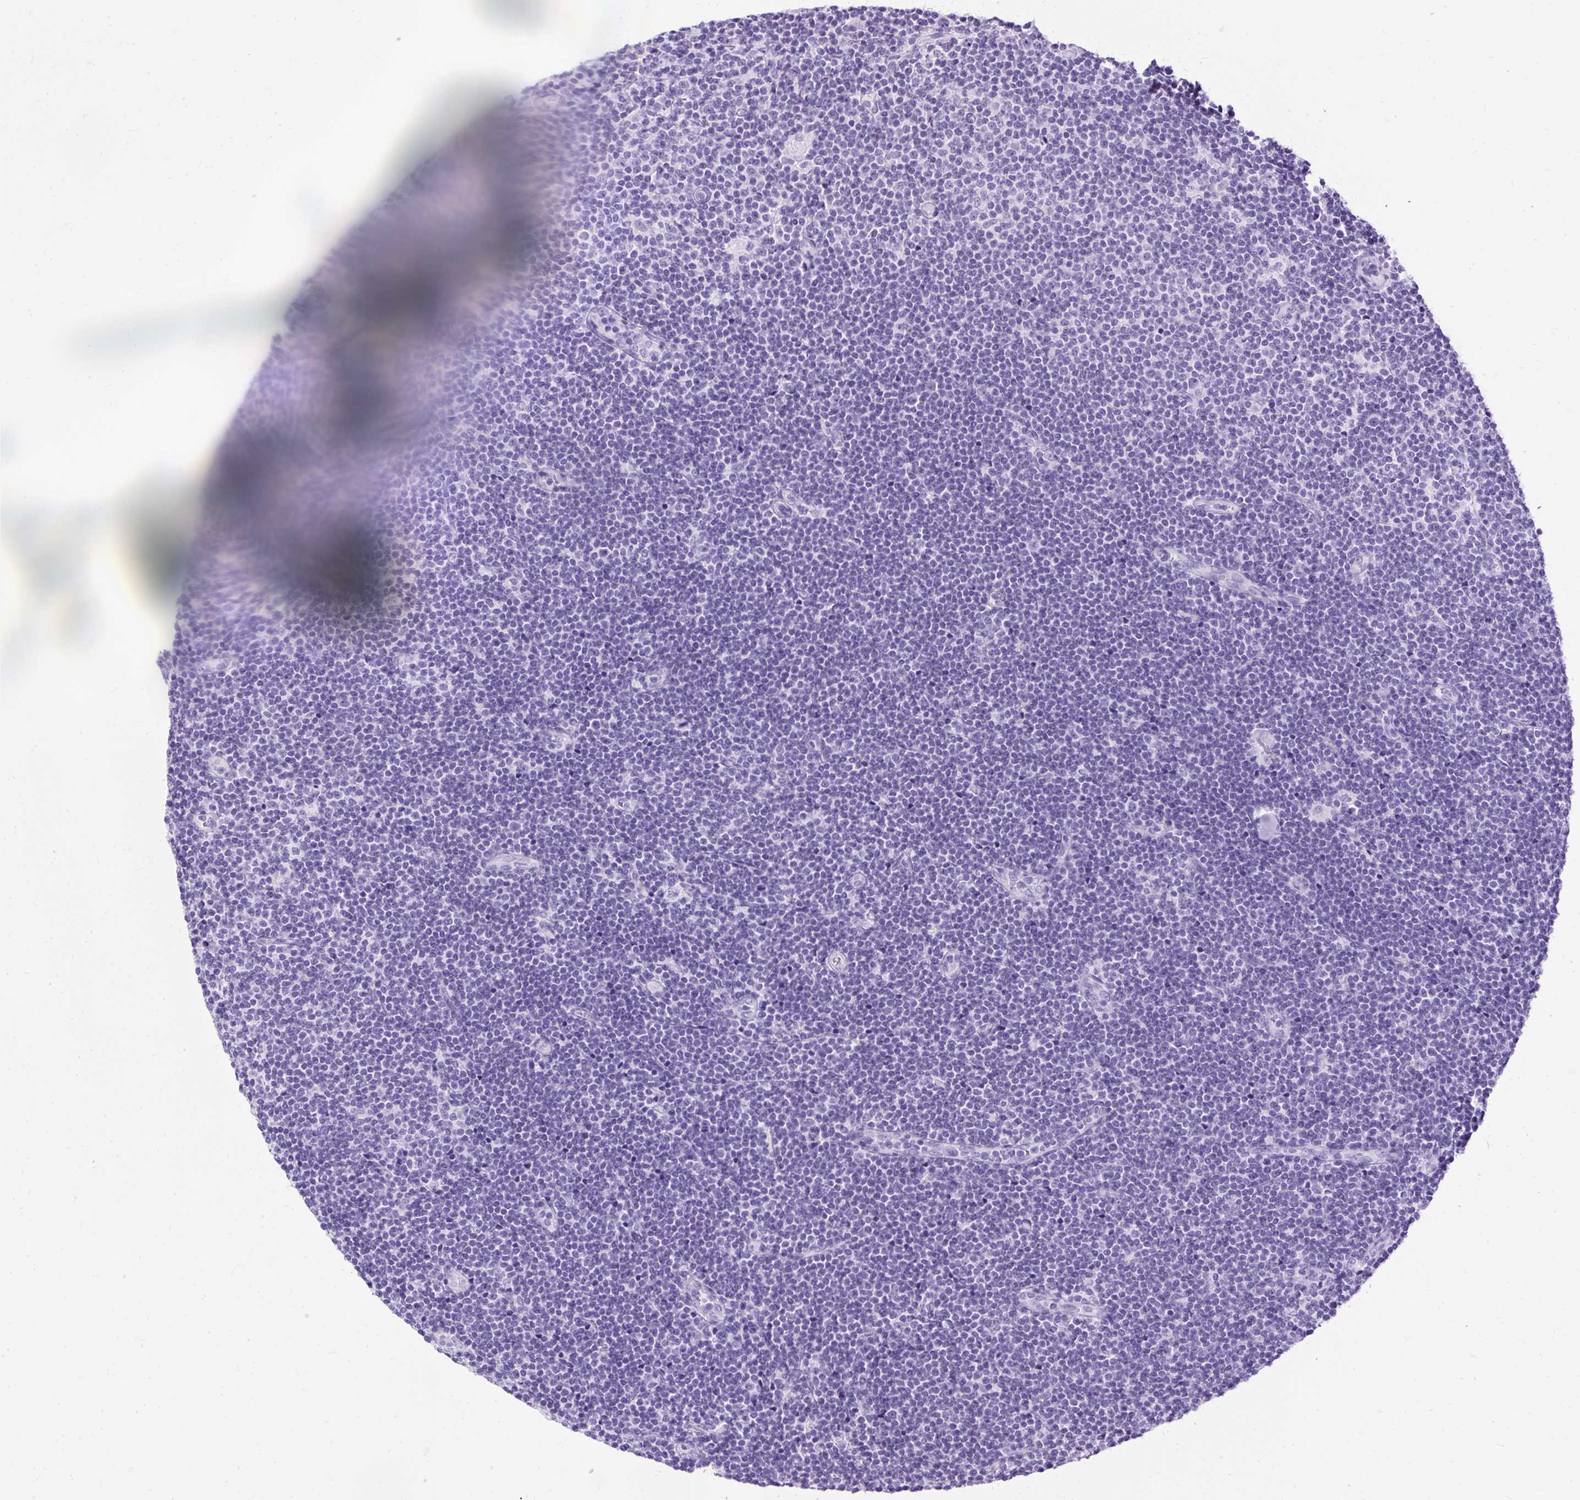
{"staining": {"intensity": "negative", "quantity": "none", "location": "none"}, "tissue": "lymphoma", "cell_type": "Tumor cells", "image_type": "cancer", "snomed": [{"axis": "morphology", "description": "Malignant lymphoma, non-Hodgkin's type, Low grade"}, {"axis": "topography", "description": "Lymph node"}], "caption": "There is no significant expression in tumor cells of malignant lymphoma, non-Hodgkin's type (low-grade).", "gene": "HEY1", "patient": {"sex": "male", "age": 48}}